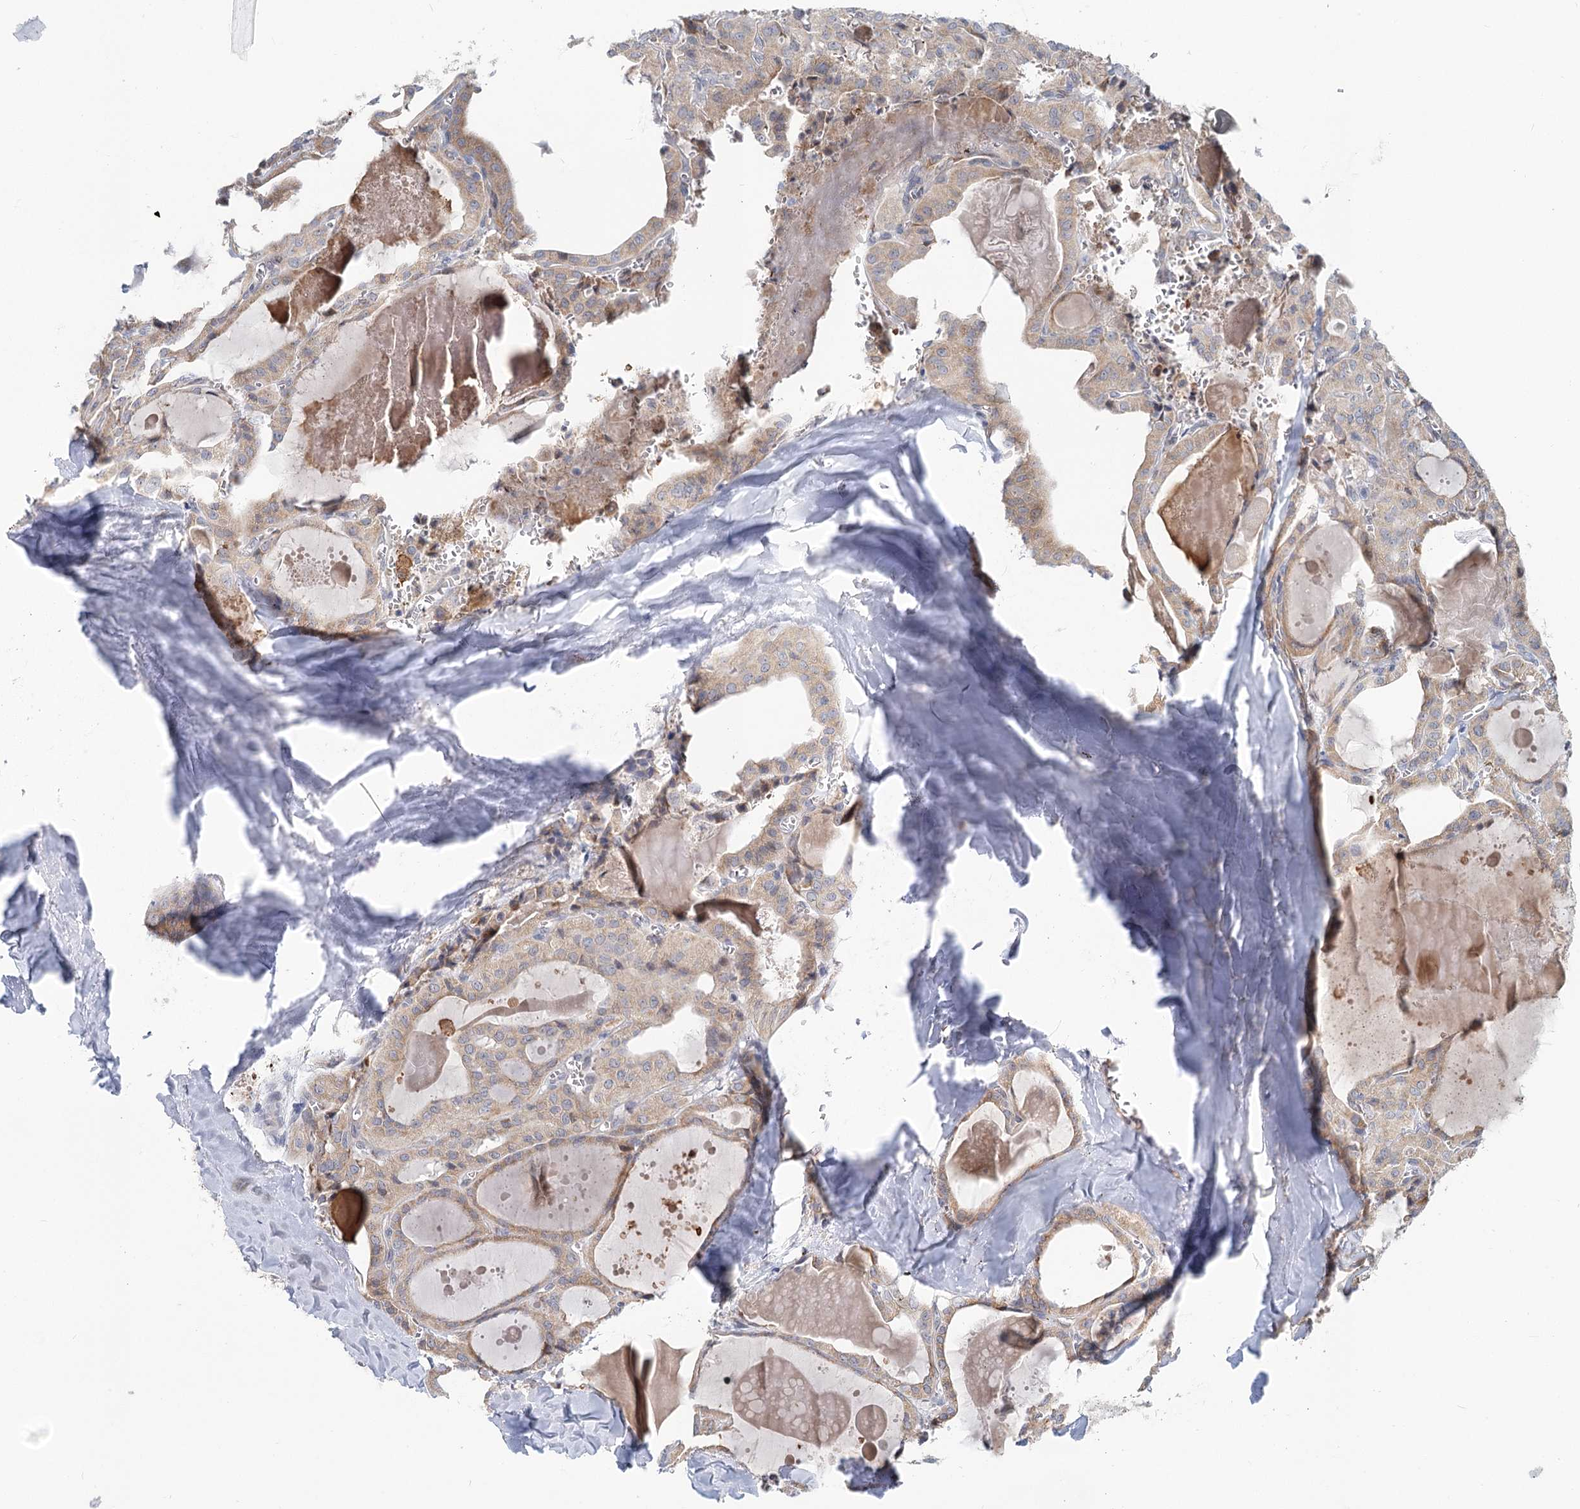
{"staining": {"intensity": "weak", "quantity": "25%-75%", "location": "cytoplasmic/membranous"}, "tissue": "thyroid cancer", "cell_type": "Tumor cells", "image_type": "cancer", "snomed": [{"axis": "morphology", "description": "Papillary adenocarcinoma, NOS"}, {"axis": "topography", "description": "Thyroid gland"}], "caption": "A photomicrograph of papillary adenocarcinoma (thyroid) stained for a protein displays weak cytoplasmic/membranous brown staining in tumor cells.", "gene": "CIB4", "patient": {"sex": "male", "age": 52}}